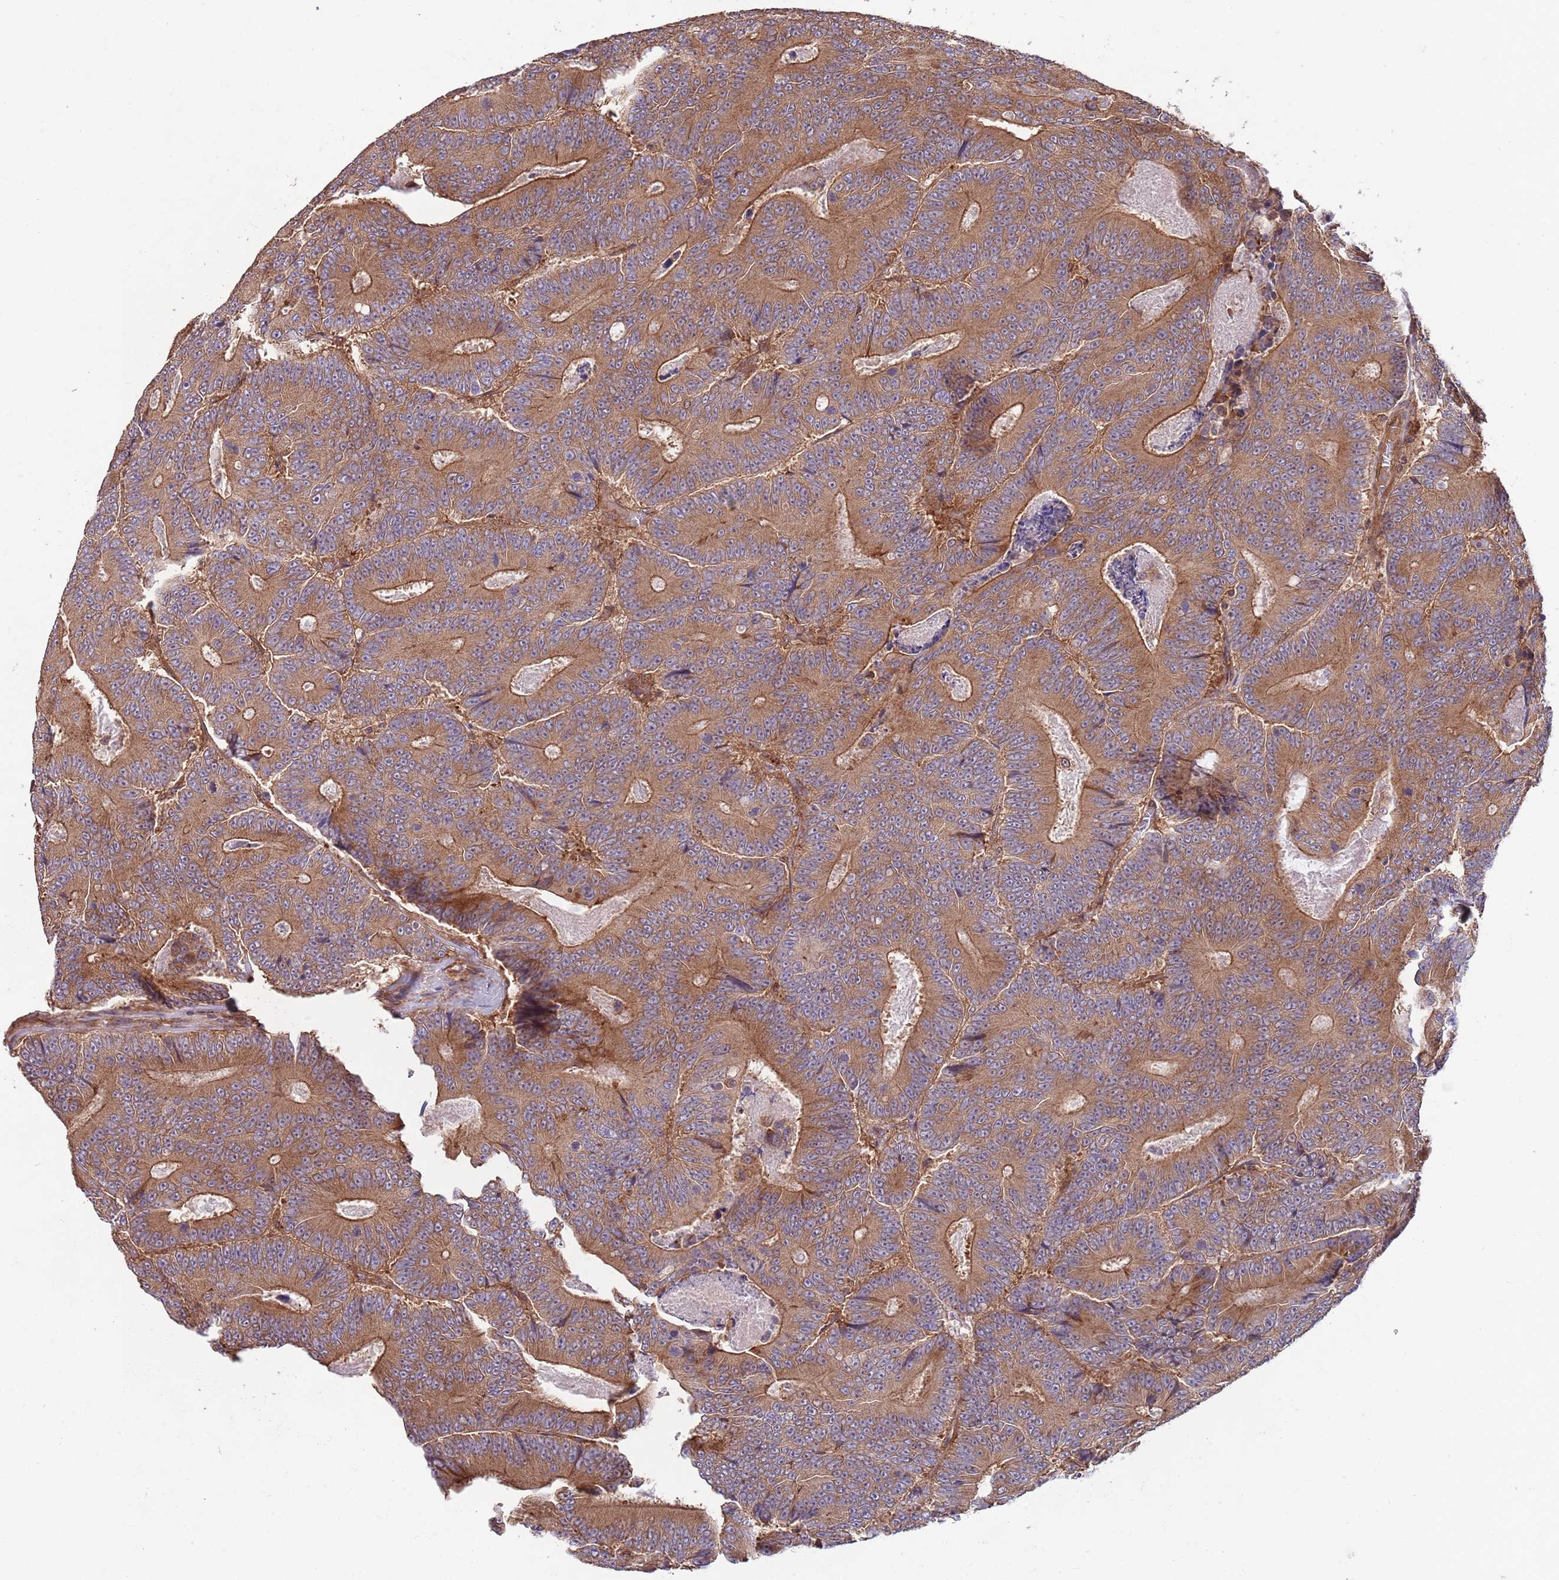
{"staining": {"intensity": "moderate", "quantity": ">75%", "location": "cytoplasmic/membranous"}, "tissue": "colorectal cancer", "cell_type": "Tumor cells", "image_type": "cancer", "snomed": [{"axis": "morphology", "description": "Adenocarcinoma, NOS"}, {"axis": "topography", "description": "Colon"}], "caption": "Human adenocarcinoma (colorectal) stained for a protein (brown) reveals moderate cytoplasmic/membranous positive positivity in approximately >75% of tumor cells.", "gene": "RNF19B", "patient": {"sex": "male", "age": 83}}